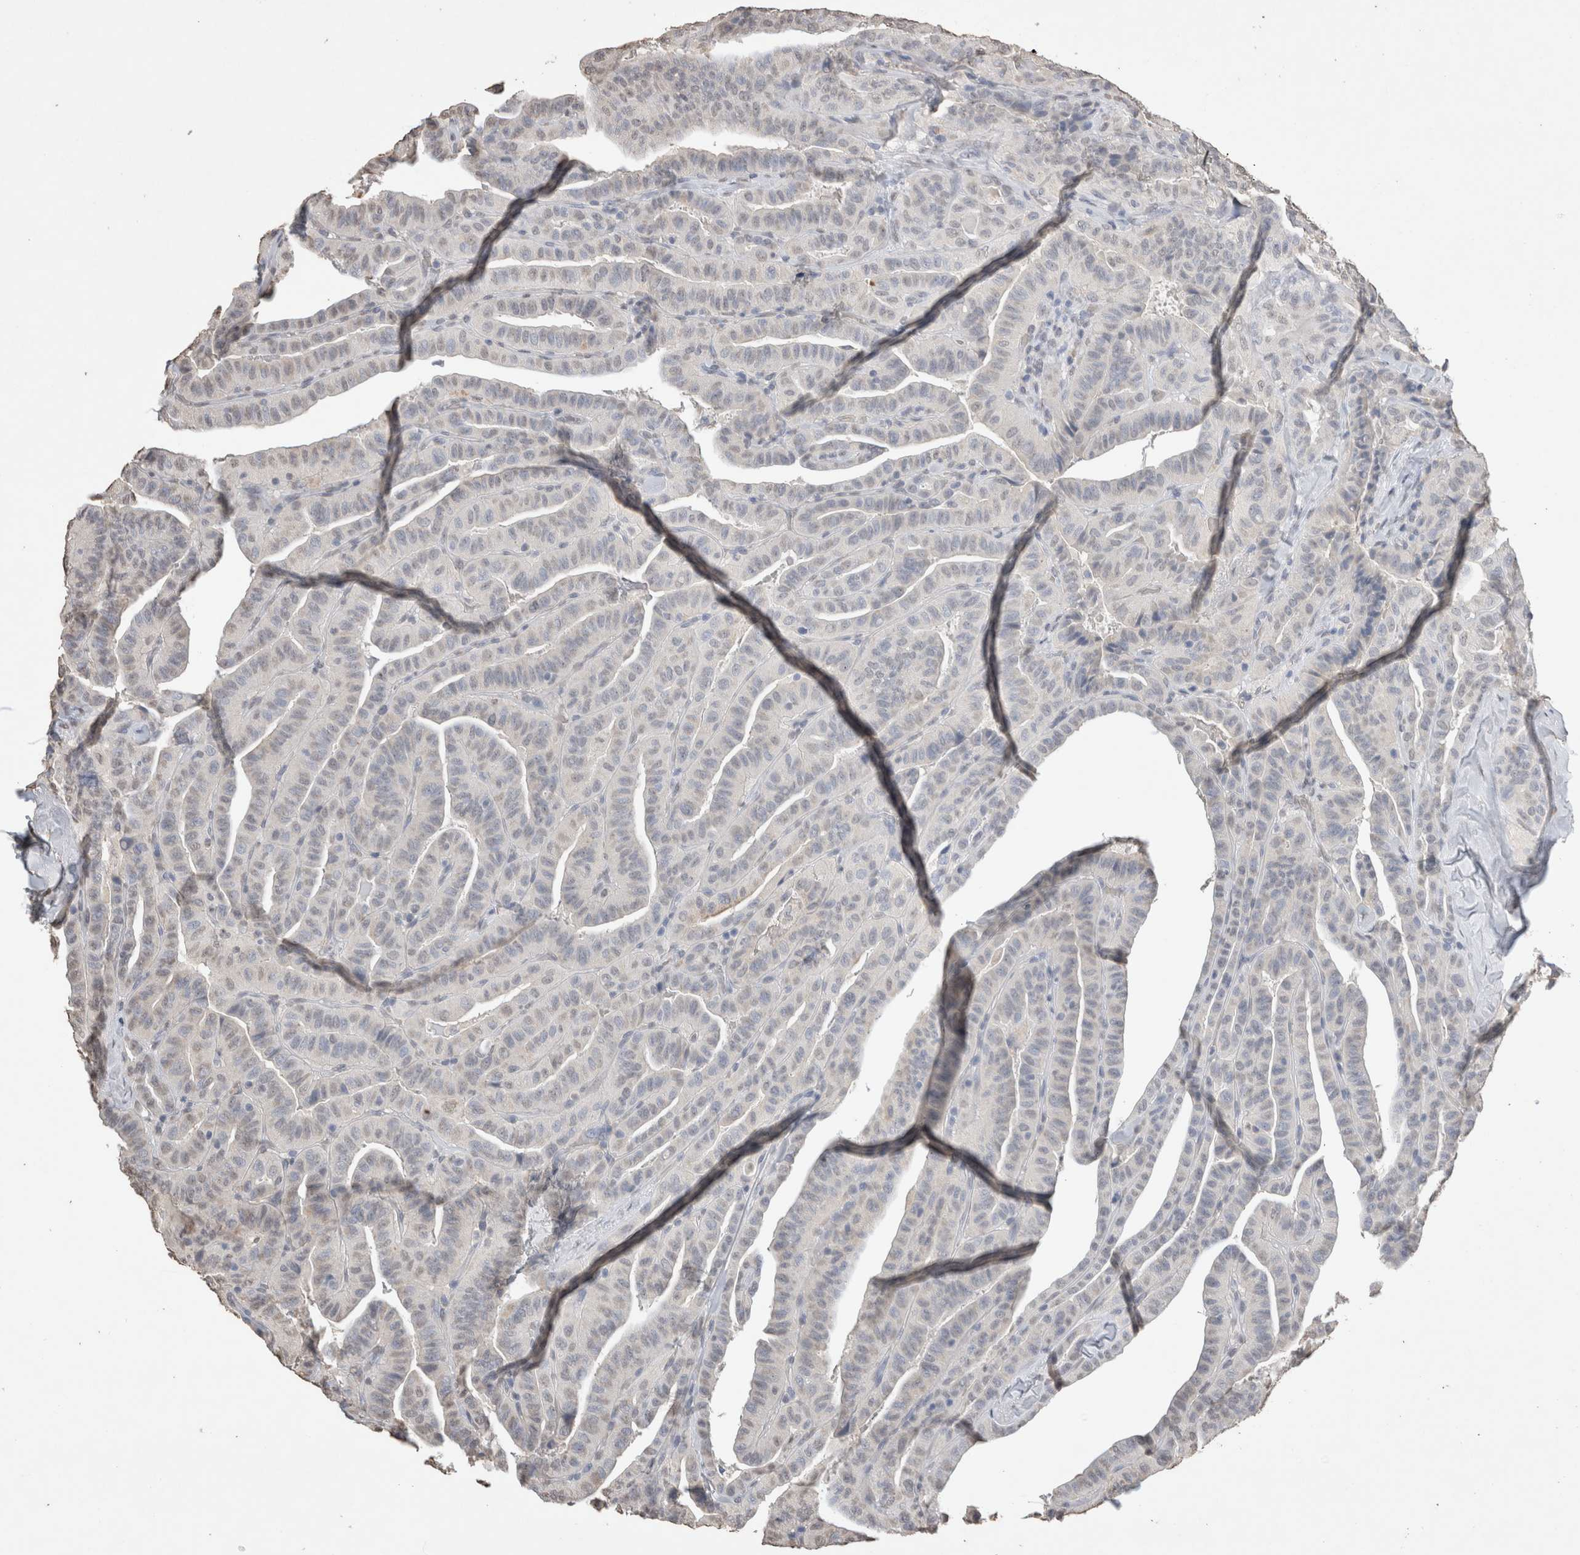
{"staining": {"intensity": "negative", "quantity": "none", "location": "none"}, "tissue": "thyroid cancer", "cell_type": "Tumor cells", "image_type": "cancer", "snomed": [{"axis": "morphology", "description": "Papillary adenocarcinoma, NOS"}, {"axis": "topography", "description": "Thyroid gland"}], "caption": "Histopathology image shows no significant protein staining in tumor cells of thyroid cancer (papillary adenocarcinoma). (DAB IHC with hematoxylin counter stain).", "gene": "LGALS2", "patient": {"sex": "male", "age": 77}}